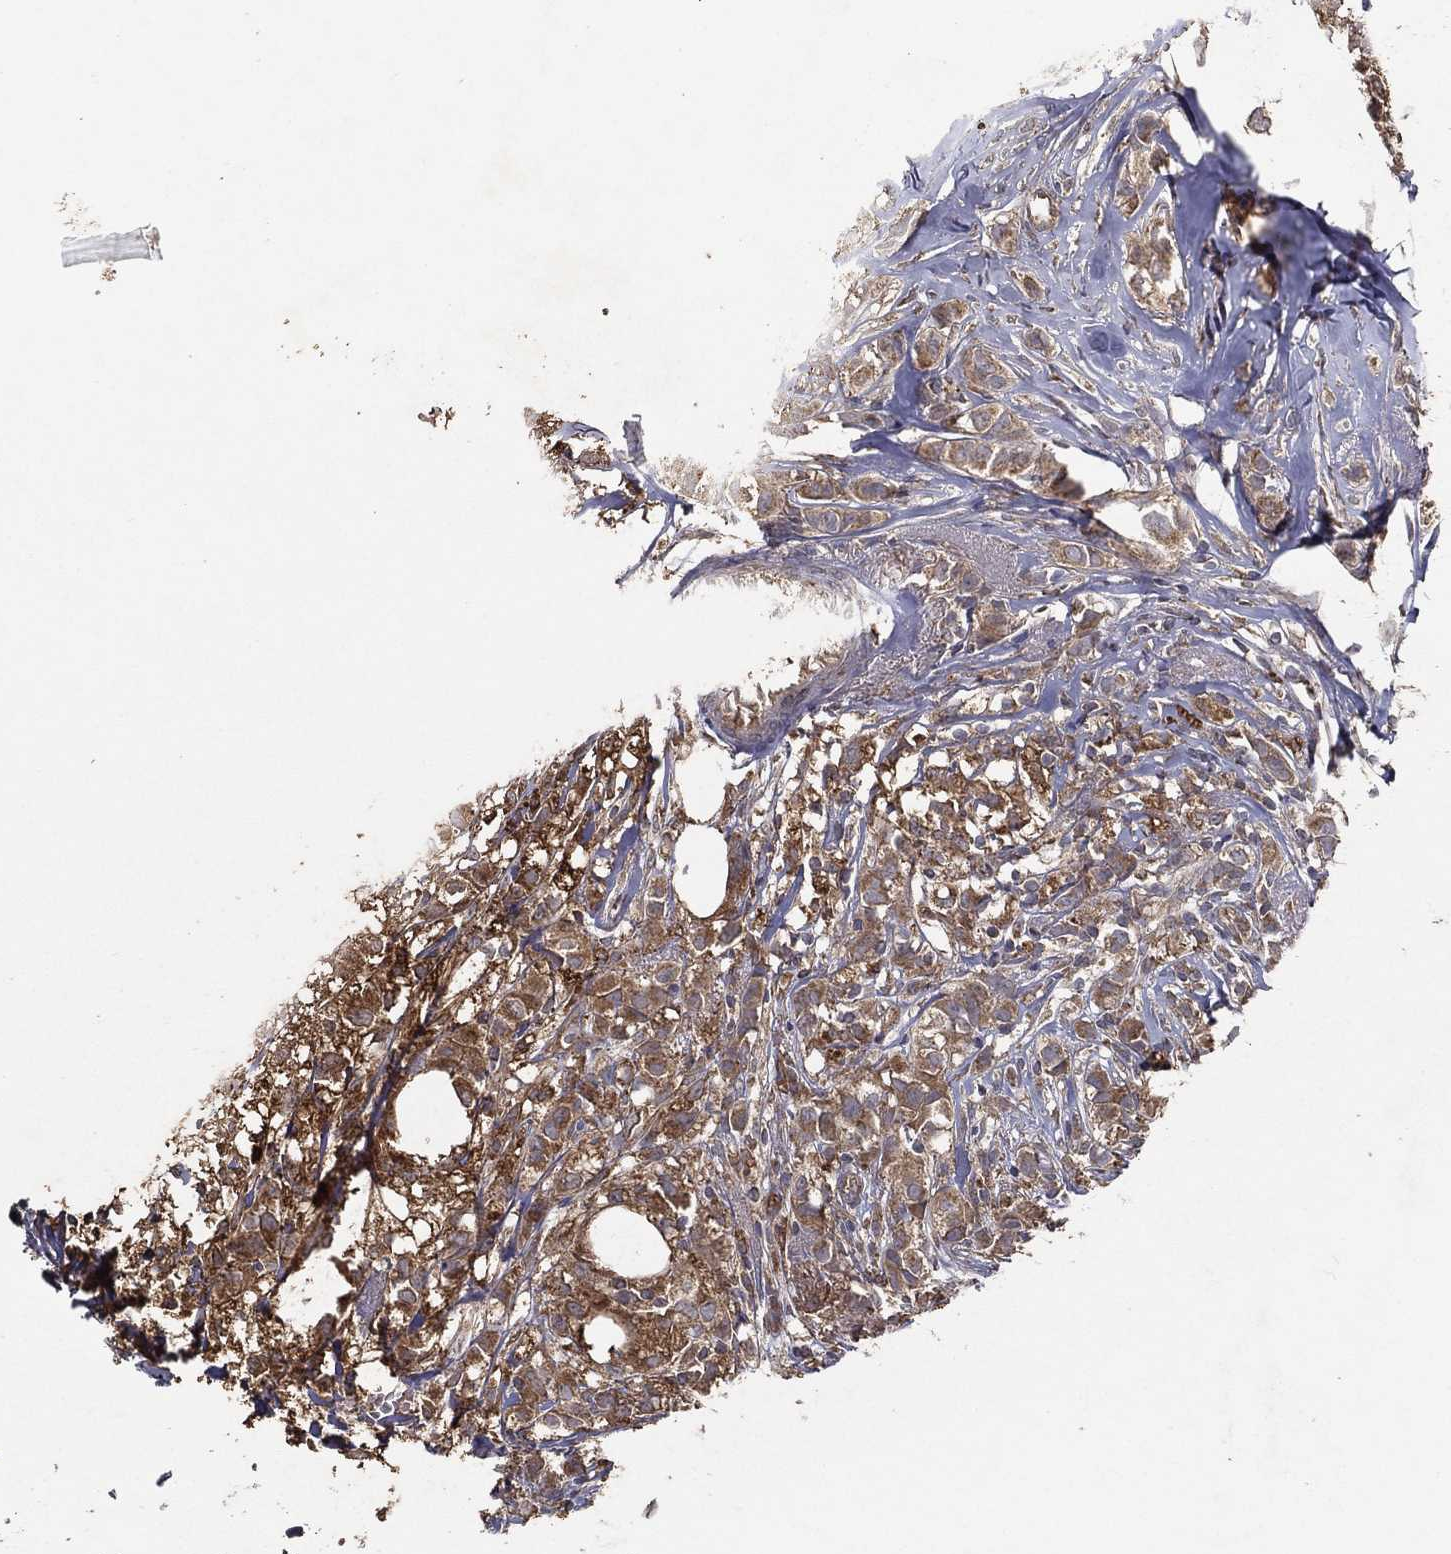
{"staining": {"intensity": "moderate", "quantity": ">75%", "location": "cytoplasmic/membranous"}, "tissue": "breast cancer", "cell_type": "Tumor cells", "image_type": "cancer", "snomed": [{"axis": "morphology", "description": "Duct carcinoma"}, {"axis": "topography", "description": "Breast"}], "caption": "Breast cancer (invasive ductal carcinoma) tissue exhibits moderate cytoplasmic/membranous staining in about >75% of tumor cells, visualized by immunohistochemistry.", "gene": "MT-ND1", "patient": {"sex": "female", "age": 85}}